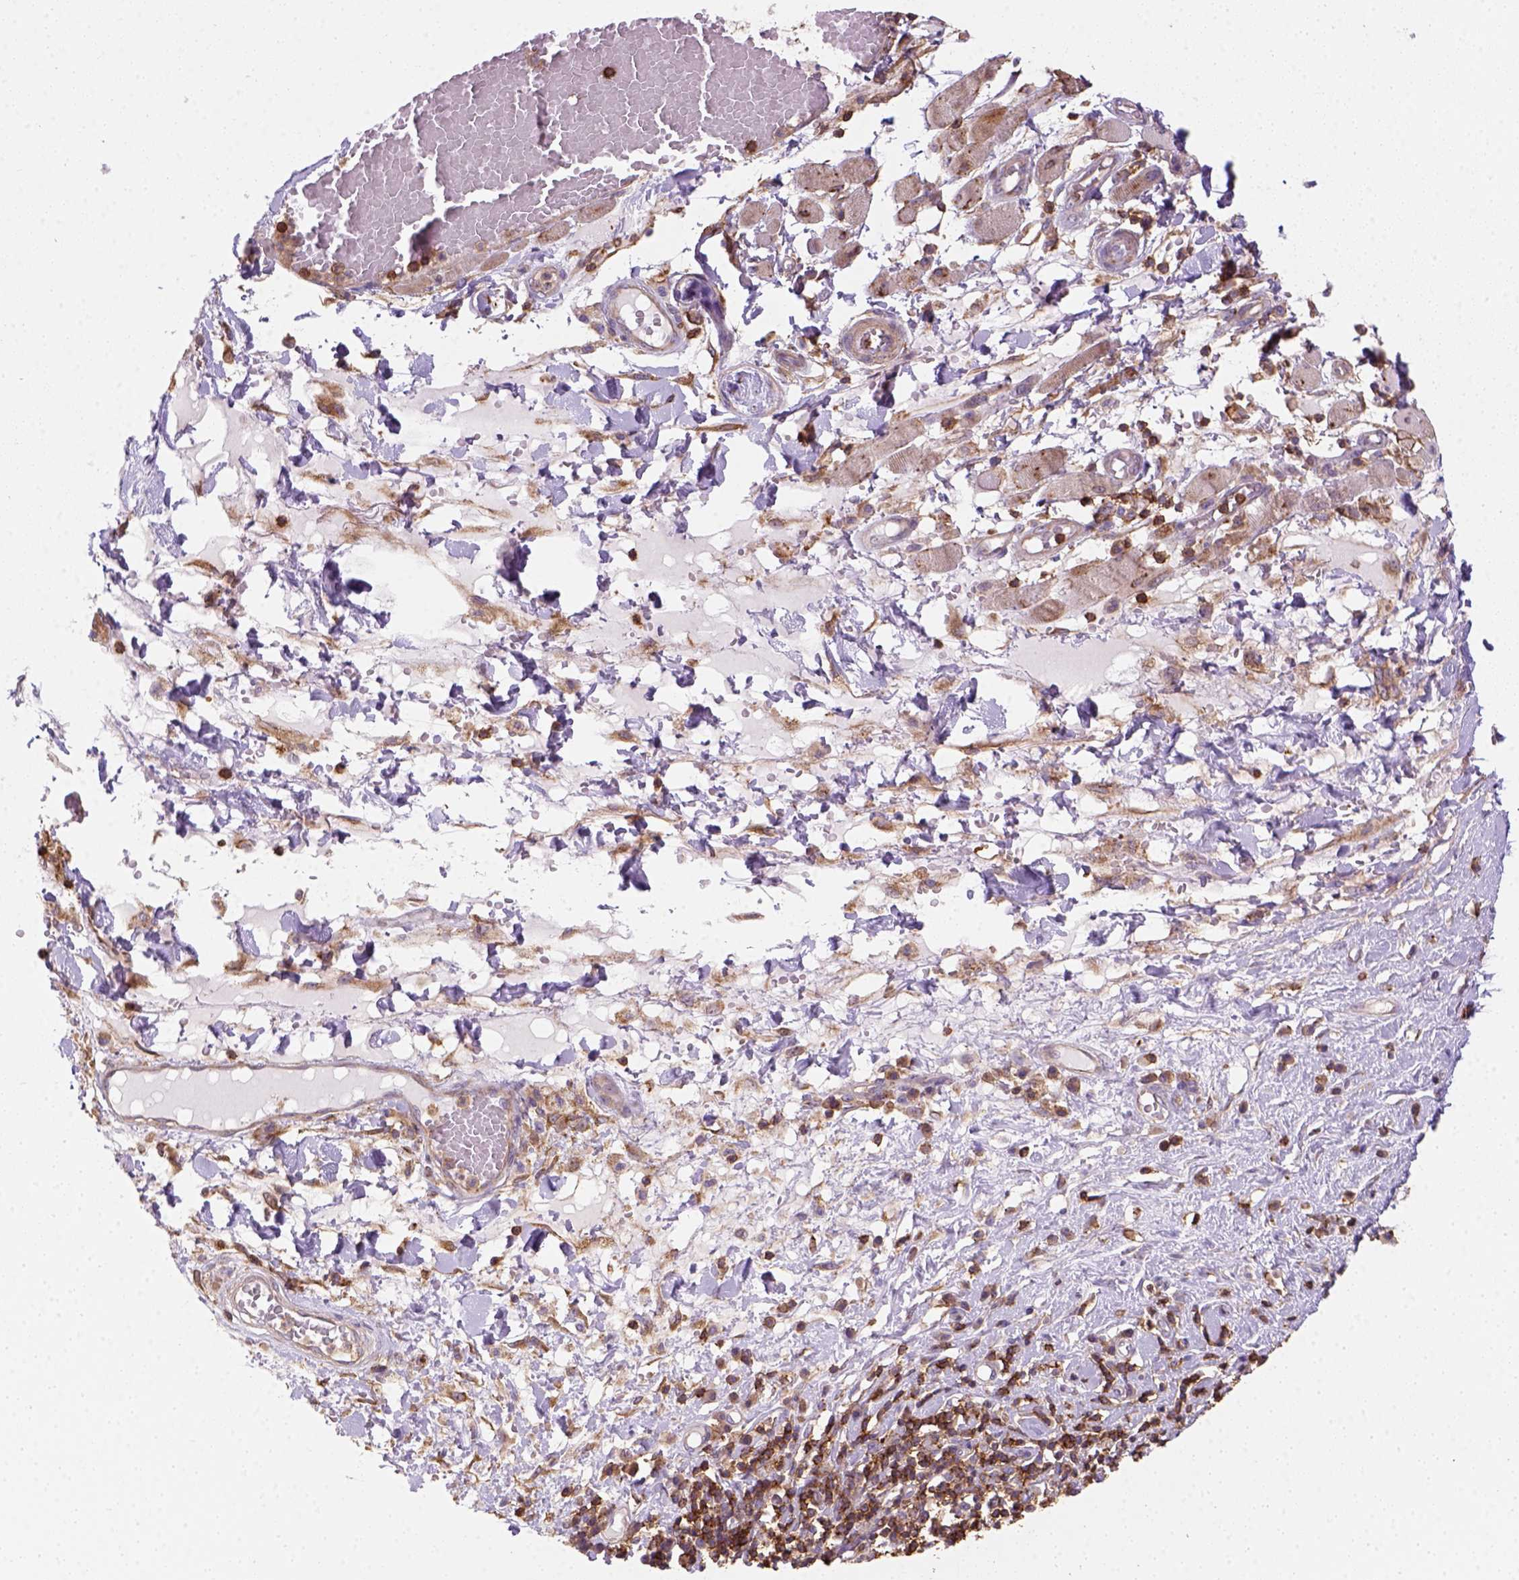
{"staining": {"intensity": "moderate", "quantity": ">75%", "location": "cytoplasmic/membranous"}, "tissue": "melanoma", "cell_type": "Tumor cells", "image_type": "cancer", "snomed": [{"axis": "morphology", "description": "Malignant melanoma, NOS"}, {"axis": "topography", "description": "Skin"}], "caption": "The immunohistochemical stain shows moderate cytoplasmic/membranous staining in tumor cells of malignant melanoma tissue.", "gene": "GPRC5D", "patient": {"sex": "female", "age": 91}}